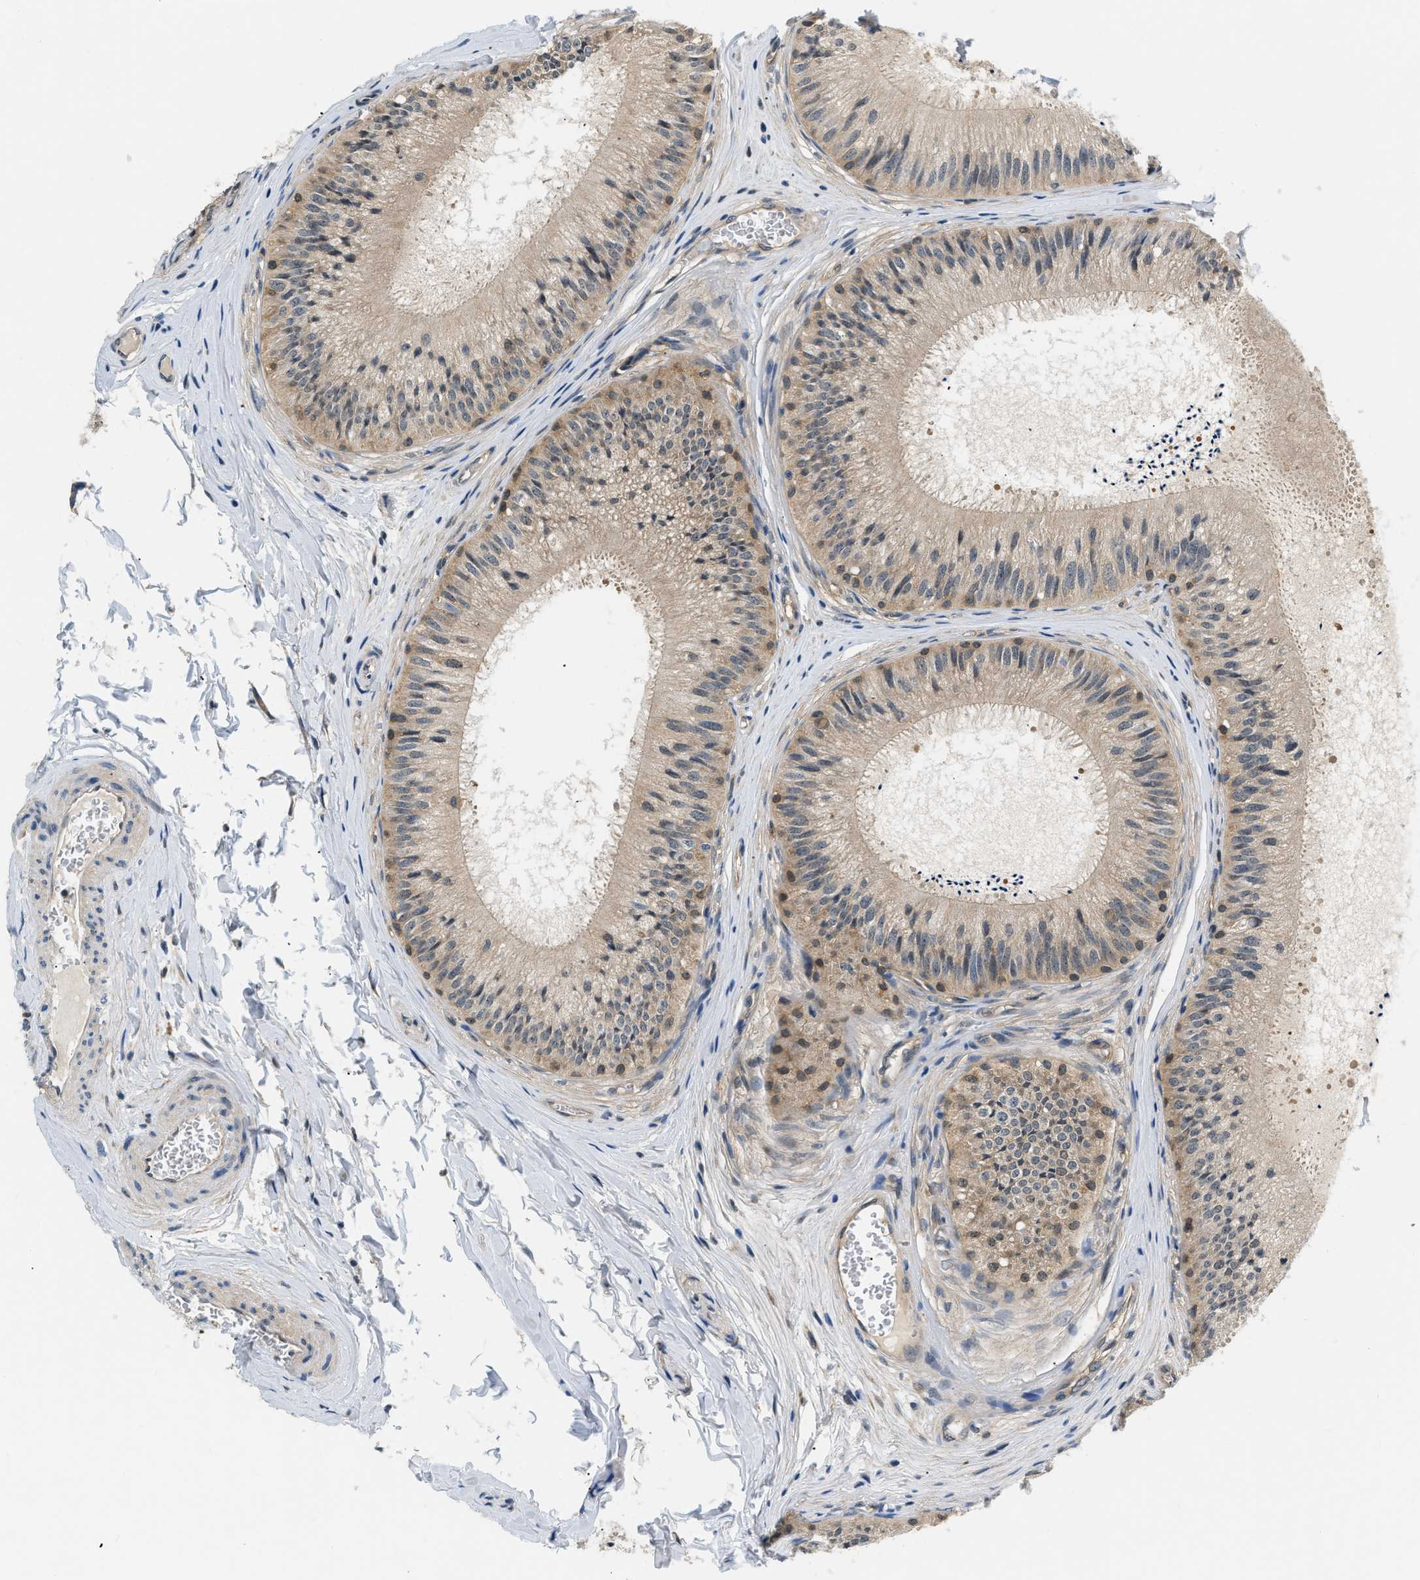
{"staining": {"intensity": "moderate", "quantity": ">75%", "location": "cytoplasmic/membranous"}, "tissue": "epididymis", "cell_type": "Glandular cells", "image_type": "normal", "snomed": [{"axis": "morphology", "description": "Normal tissue, NOS"}, {"axis": "topography", "description": "Epididymis"}], "caption": "This image displays IHC staining of normal epididymis, with medium moderate cytoplasmic/membranous expression in approximately >75% of glandular cells.", "gene": "EIF4EBP2", "patient": {"sex": "male", "age": 31}}